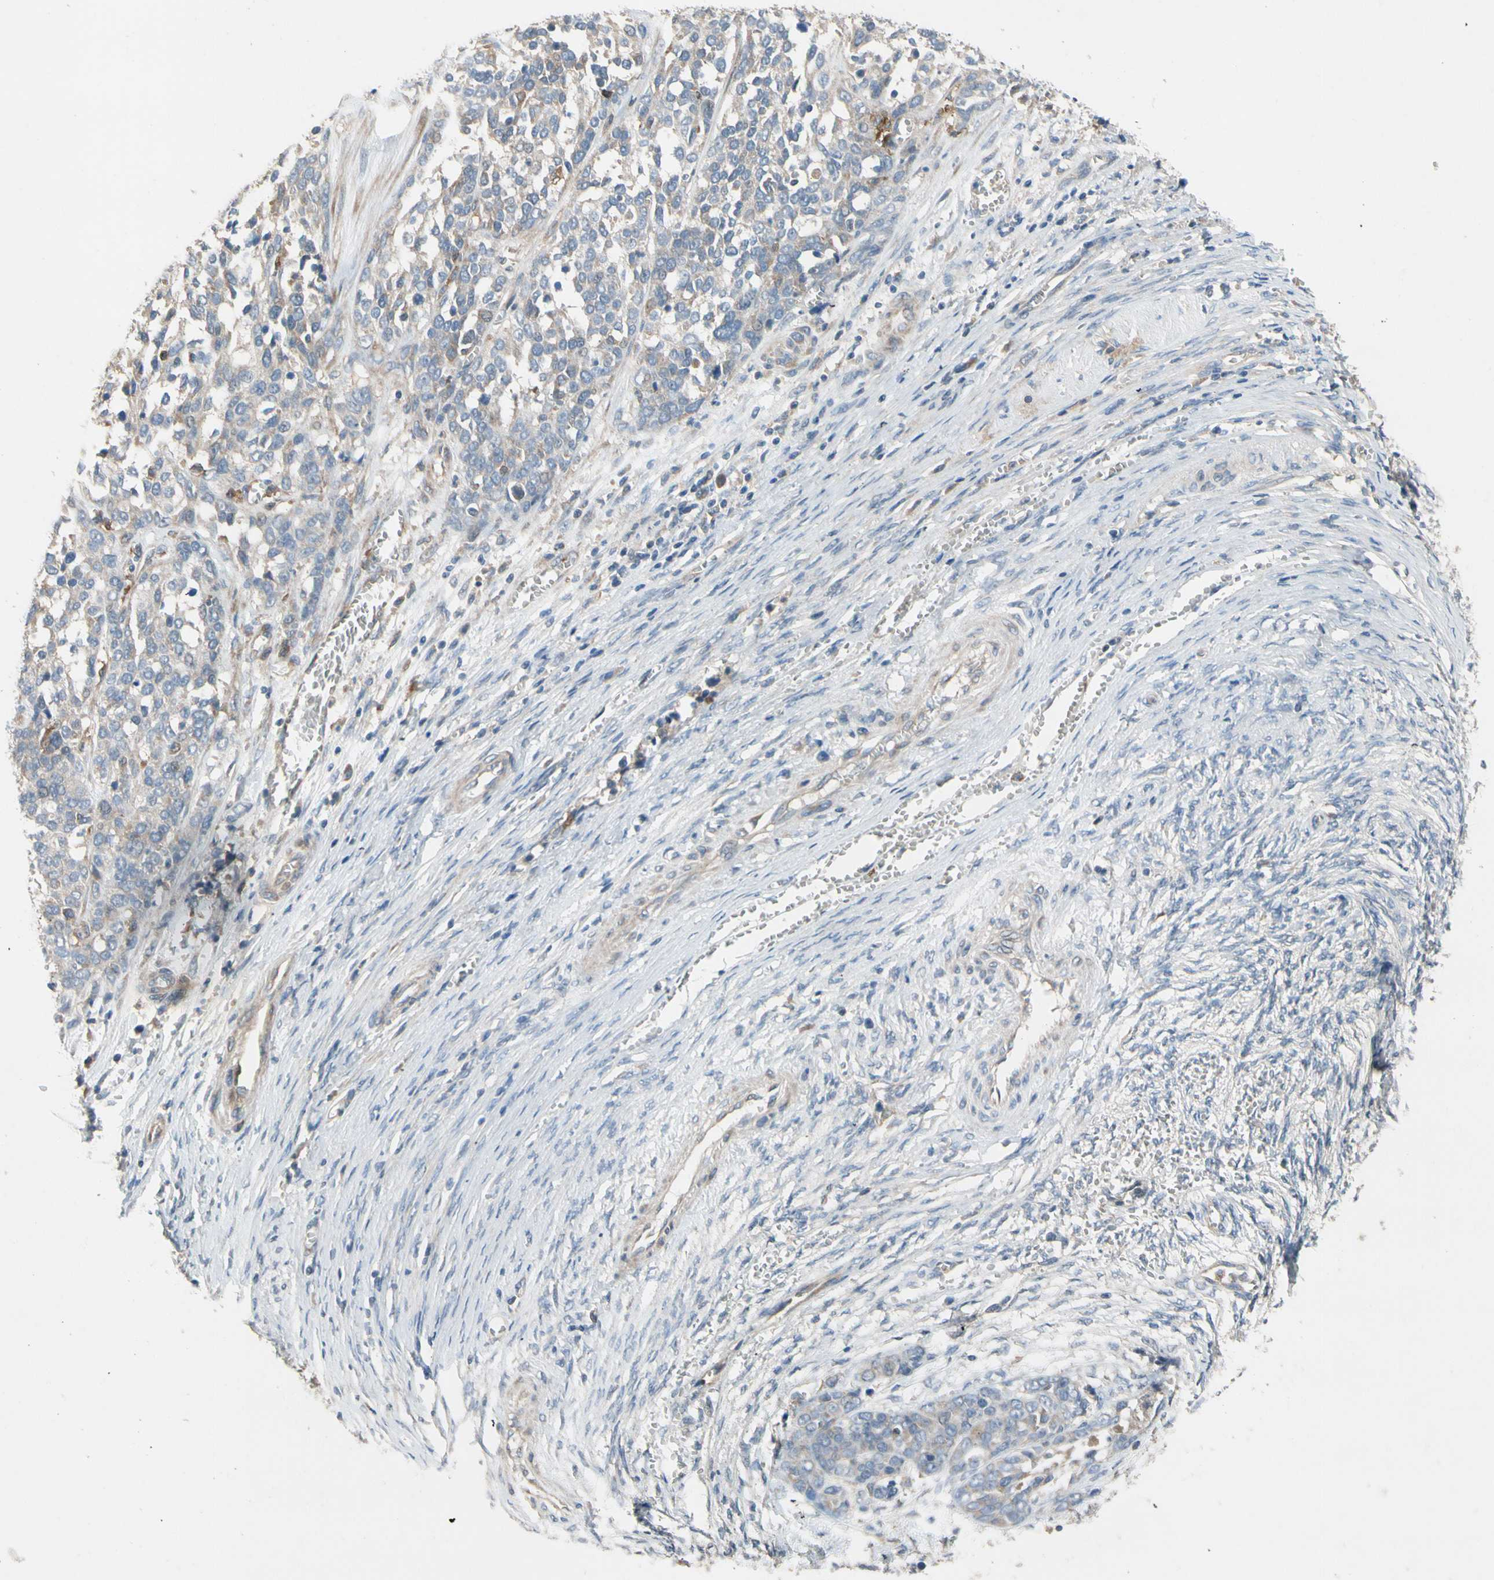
{"staining": {"intensity": "negative", "quantity": "none", "location": "none"}, "tissue": "ovarian cancer", "cell_type": "Tumor cells", "image_type": "cancer", "snomed": [{"axis": "morphology", "description": "Cystadenocarcinoma, serous, NOS"}, {"axis": "topography", "description": "Ovary"}], "caption": "Immunohistochemistry of ovarian cancer (serous cystadenocarcinoma) displays no positivity in tumor cells.", "gene": "SIGLEC5", "patient": {"sex": "female", "age": 44}}